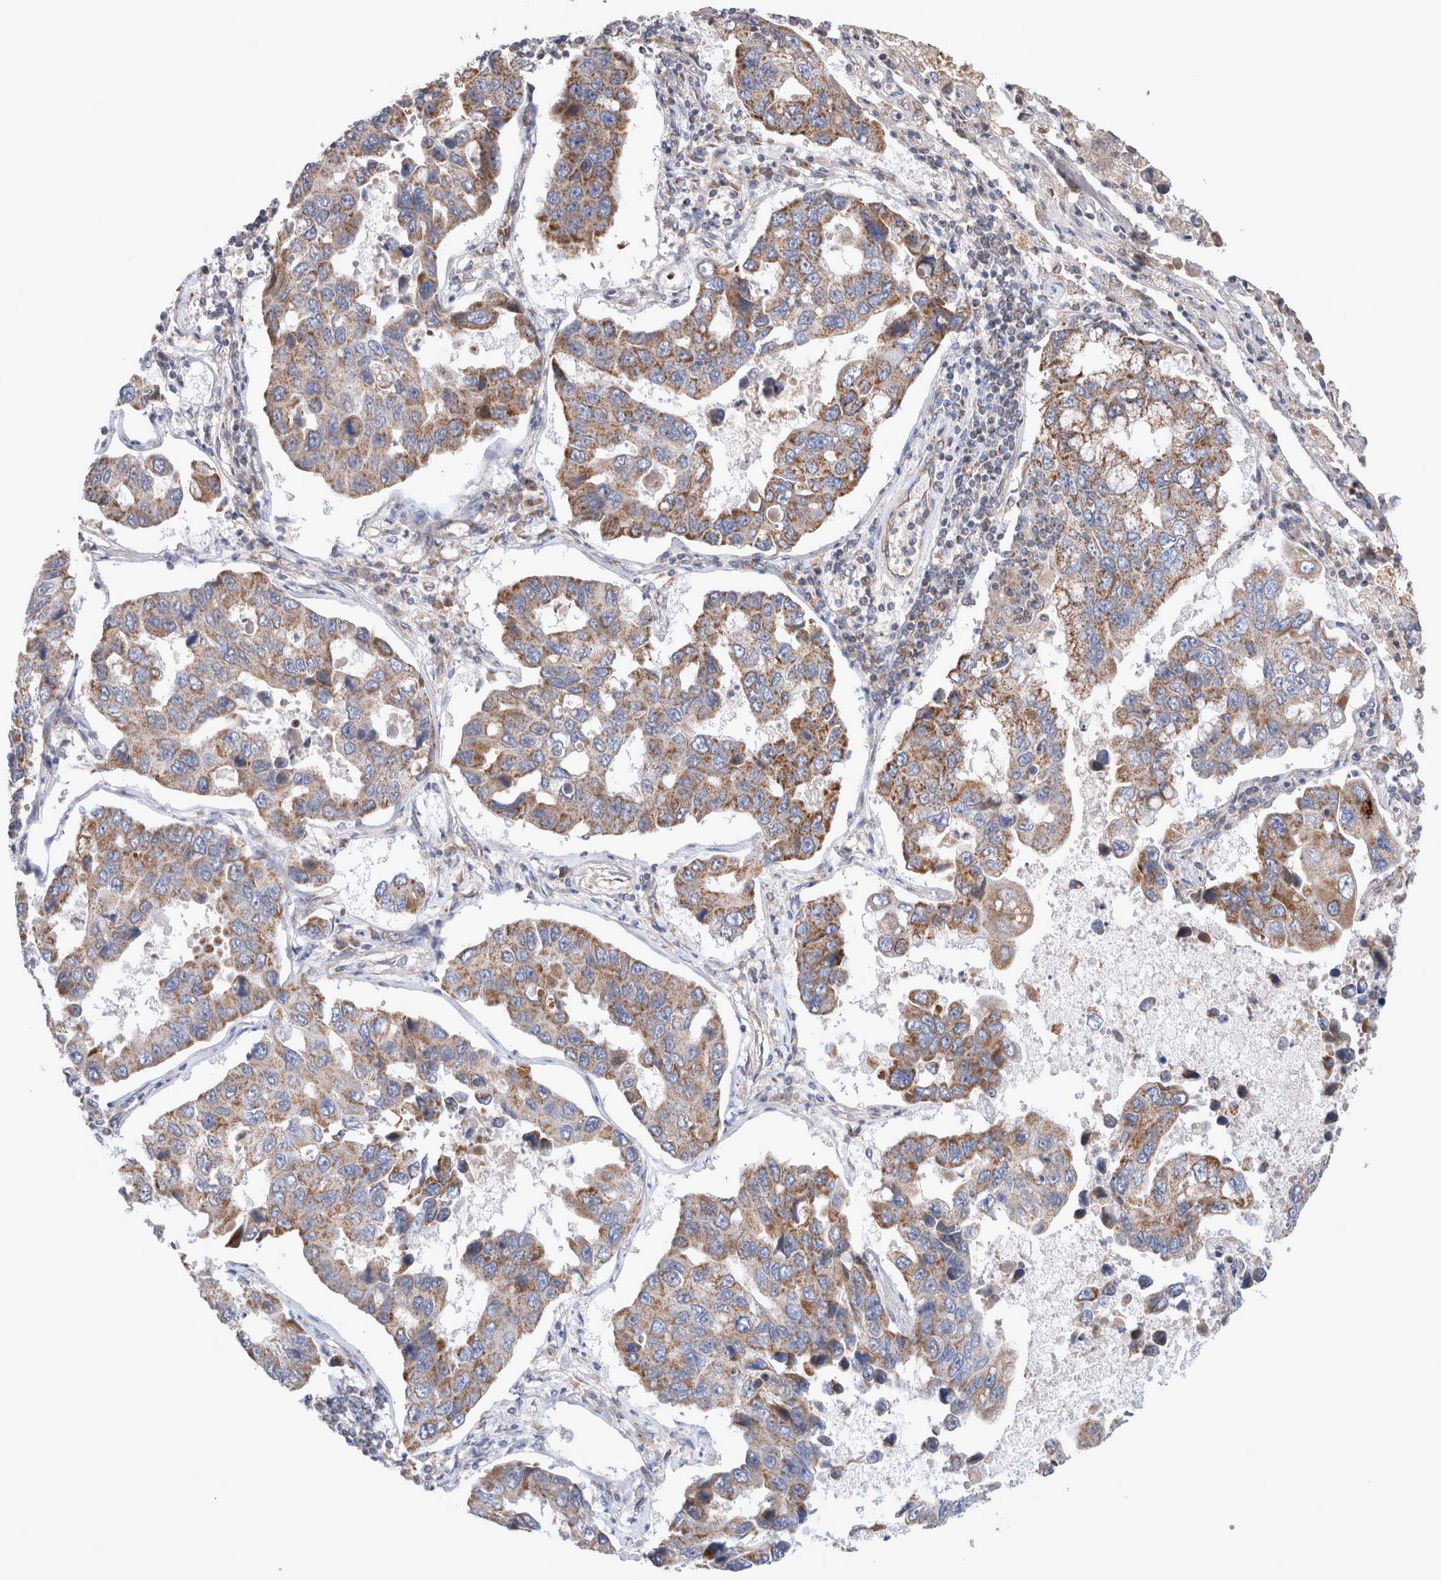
{"staining": {"intensity": "moderate", "quantity": "25%-75%", "location": "cytoplasmic/membranous"}, "tissue": "lung cancer", "cell_type": "Tumor cells", "image_type": "cancer", "snomed": [{"axis": "morphology", "description": "Adenocarcinoma, NOS"}, {"axis": "topography", "description": "Lung"}], "caption": "Immunohistochemistry (IHC) histopathology image of neoplastic tissue: lung cancer stained using immunohistochemistry (IHC) reveals medium levels of moderate protein expression localized specifically in the cytoplasmic/membranous of tumor cells, appearing as a cytoplasmic/membranous brown color.", "gene": "MRPS28", "patient": {"sex": "male", "age": 64}}